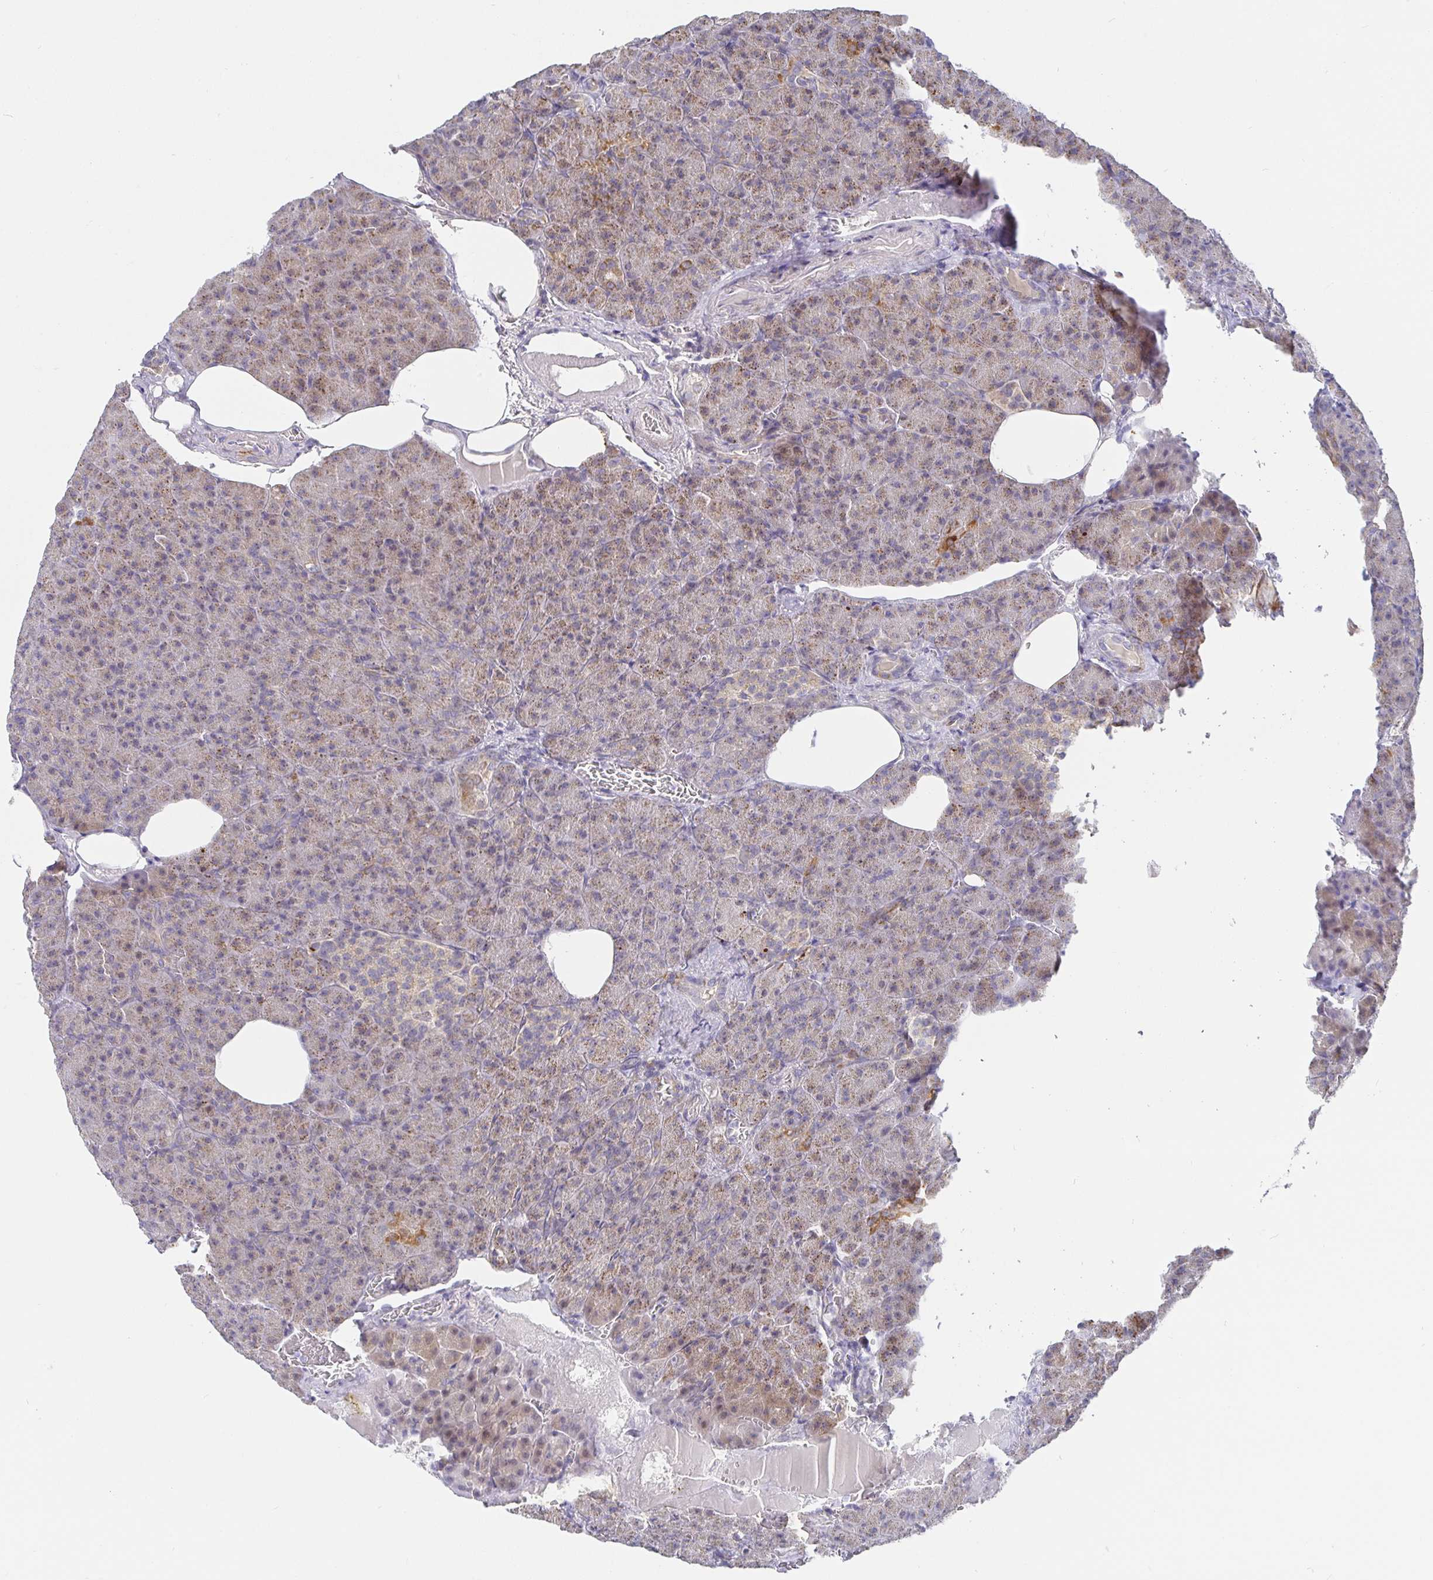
{"staining": {"intensity": "weak", "quantity": "25%-75%", "location": "cytoplasmic/membranous"}, "tissue": "pancreas", "cell_type": "Exocrine glandular cells", "image_type": "normal", "snomed": [{"axis": "morphology", "description": "Normal tissue, NOS"}, {"axis": "topography", "description": "Pancreas"}], "caption": "Weak cytoplasmic/membranous expression for a protein is appreciated in approximately 25%-75% of exocrine glandular cells of unremarkable pancreas using immunohistochemistry.", "gene": "CIT", "patient": {"sex": "female", "age": 74}}